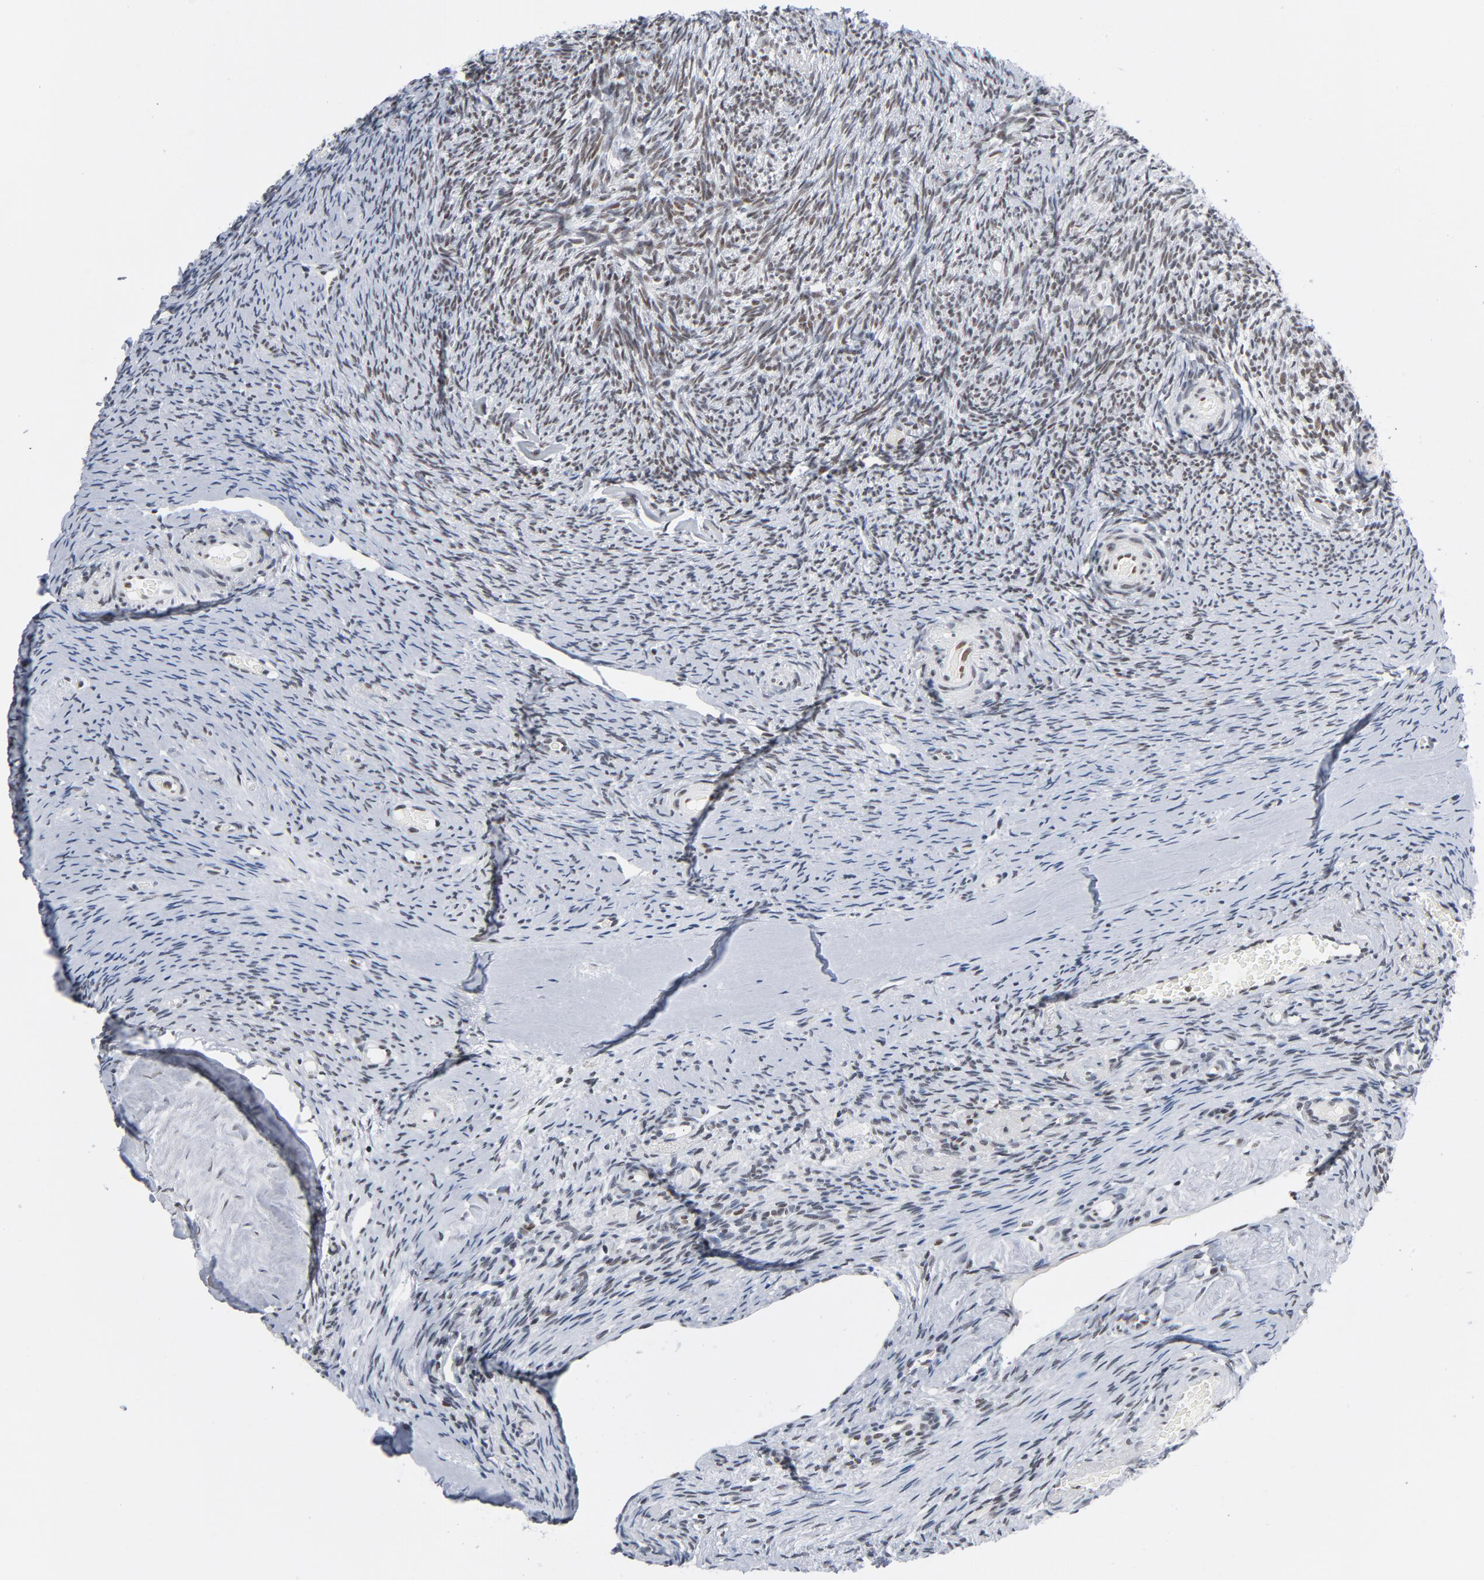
{"staining": {"intensity": "moderate", "quantity": "25%-75%", "location": "nuclear"}, "tissue": "ovary", "cell_type": "Ovarian stroma cells", "image_type": "normal", "snomed": [{"axis": "morphology", "description": "Normal tissue, NOS"}, {"axis": "topography", "description": "Ovary"}], "caption": "IHC image of normal human ovary stained for a protein (brown), which exhibits medium levels of moderate nuclear staining in approximately 25%-75% of ovarian stroma cells.", "gene": "CSTF2", "patient": {"sex": "female", "age": 60}}